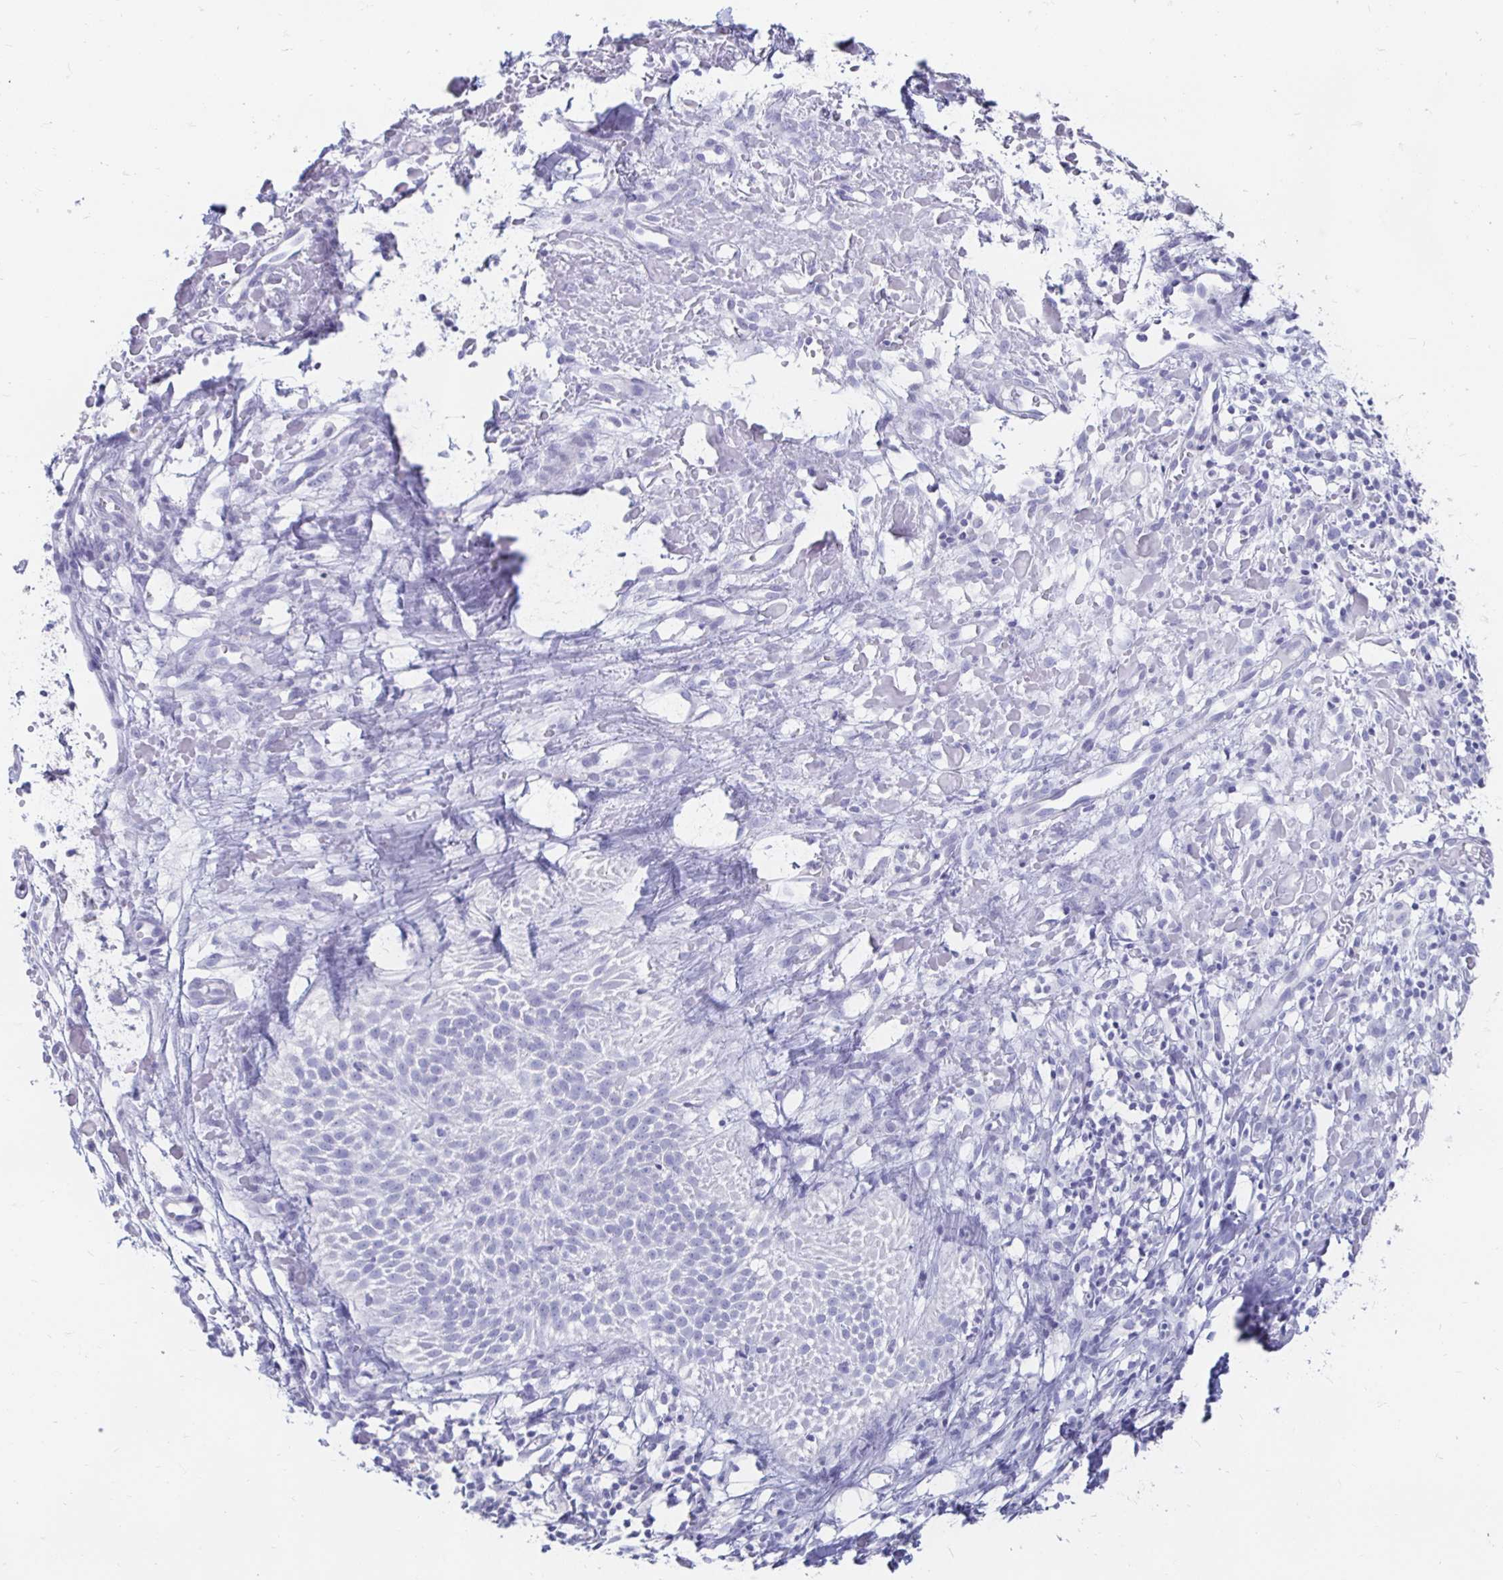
{"staining": {"intensity": "negative", "quantity": "none", "location": "none"}, "tissue": "skin cancer", "cell_type": "Tumor cells", "image_type": "cancer", "snomed": [{"axis": "morphology", "description": "Basal cell carcinoma"}, {"axis": "topography", "description": "Skin"}], "caption": "Immunohistochemistry (IHC) of basal cell carcinoma (skin) displays no expression in tumor cells.", "gene": "PEG10", "patient": {"sex": "female", "age": 78}}